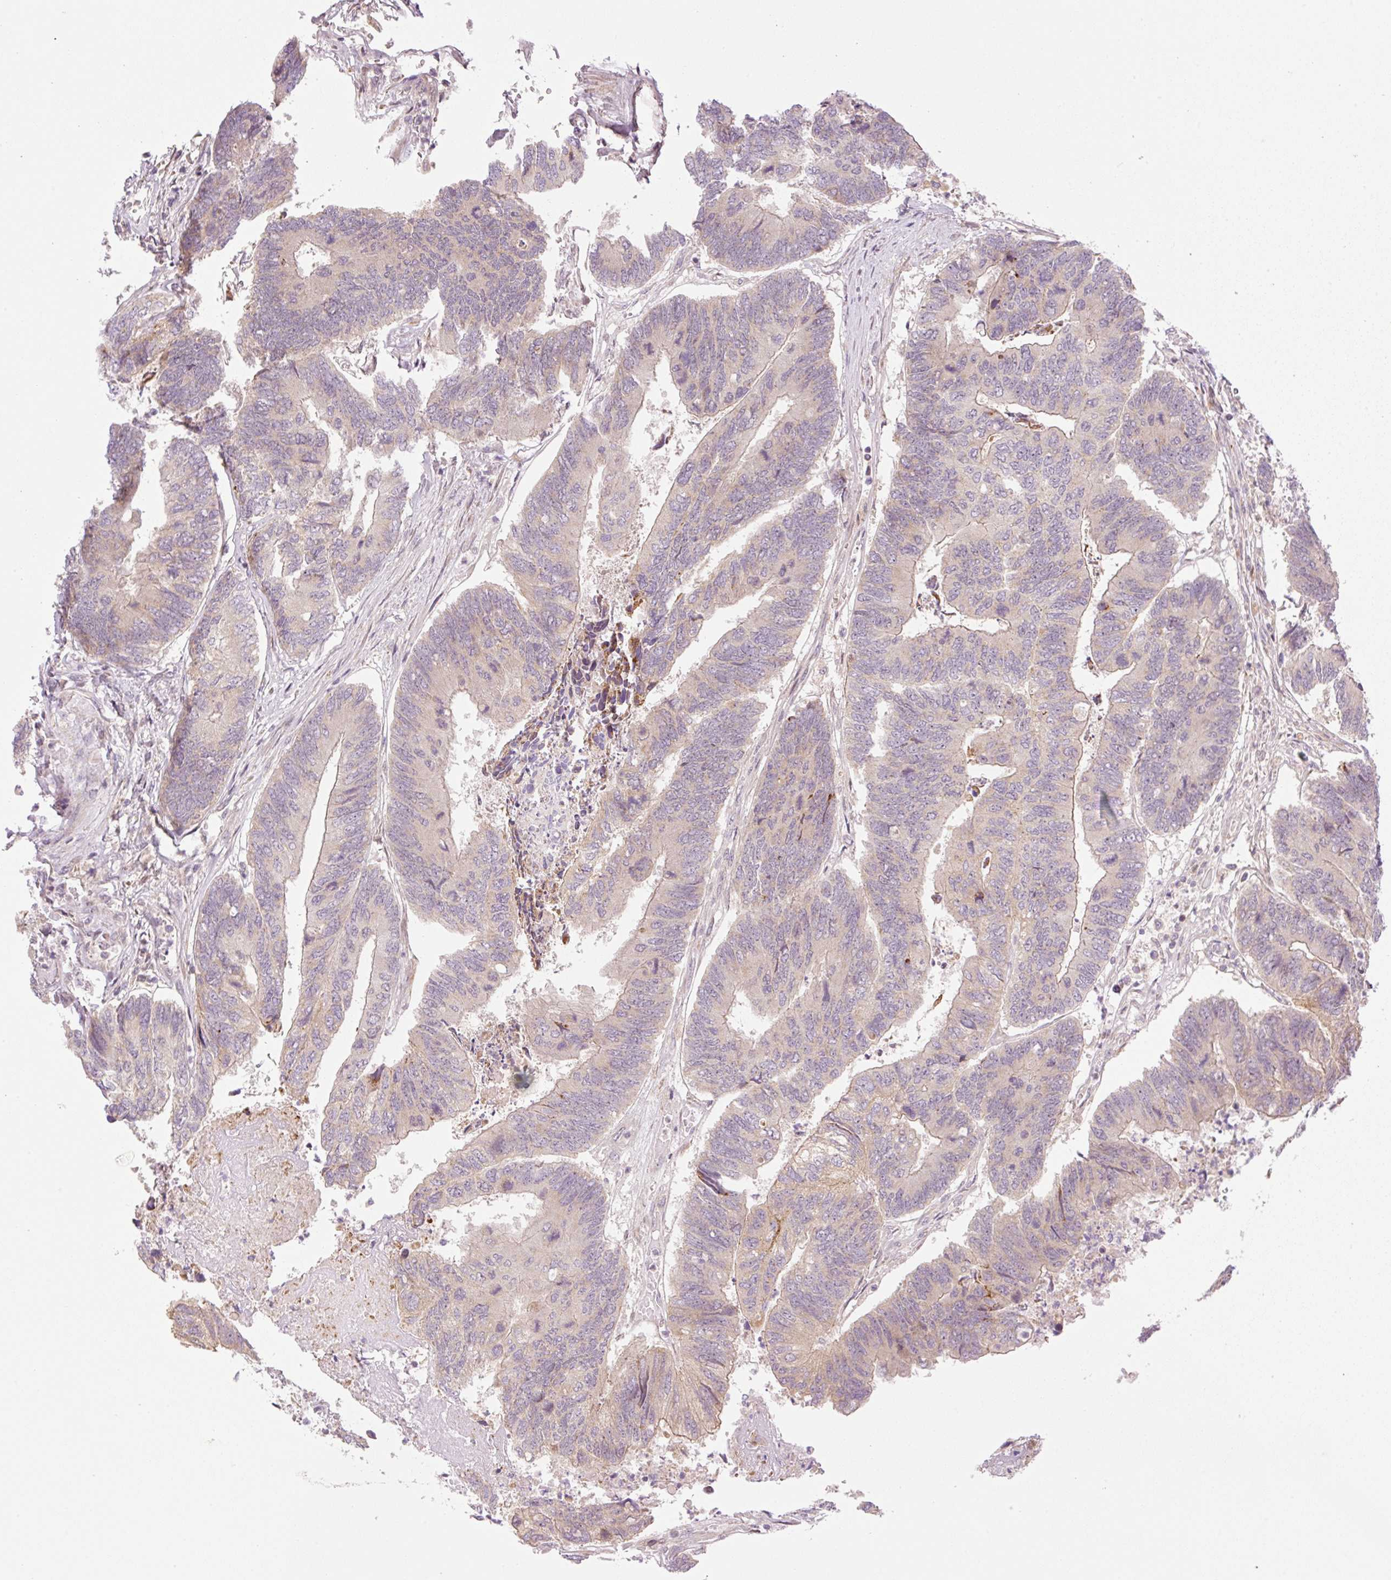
{"staining": {"intensity": "weak", "quantity": "<25%", "location": "cytoplasmic/membranous"}, "tissue": "colorectal cancer", "cell_type": "Tumor cells", "image_type": "cancer", "snomed": [{"axis": "morphology", "description": "Adenocarcinoma, NOS"}, {"axis": "topography", "description": "Colon"}], "caption": "Photomicrograph shows no significant protein expression in tumor cells of colorectal cancer. Nuclei are stained in blue.", "gene": "ZNF394", "patient": {"sex": "female", "age": 67}}